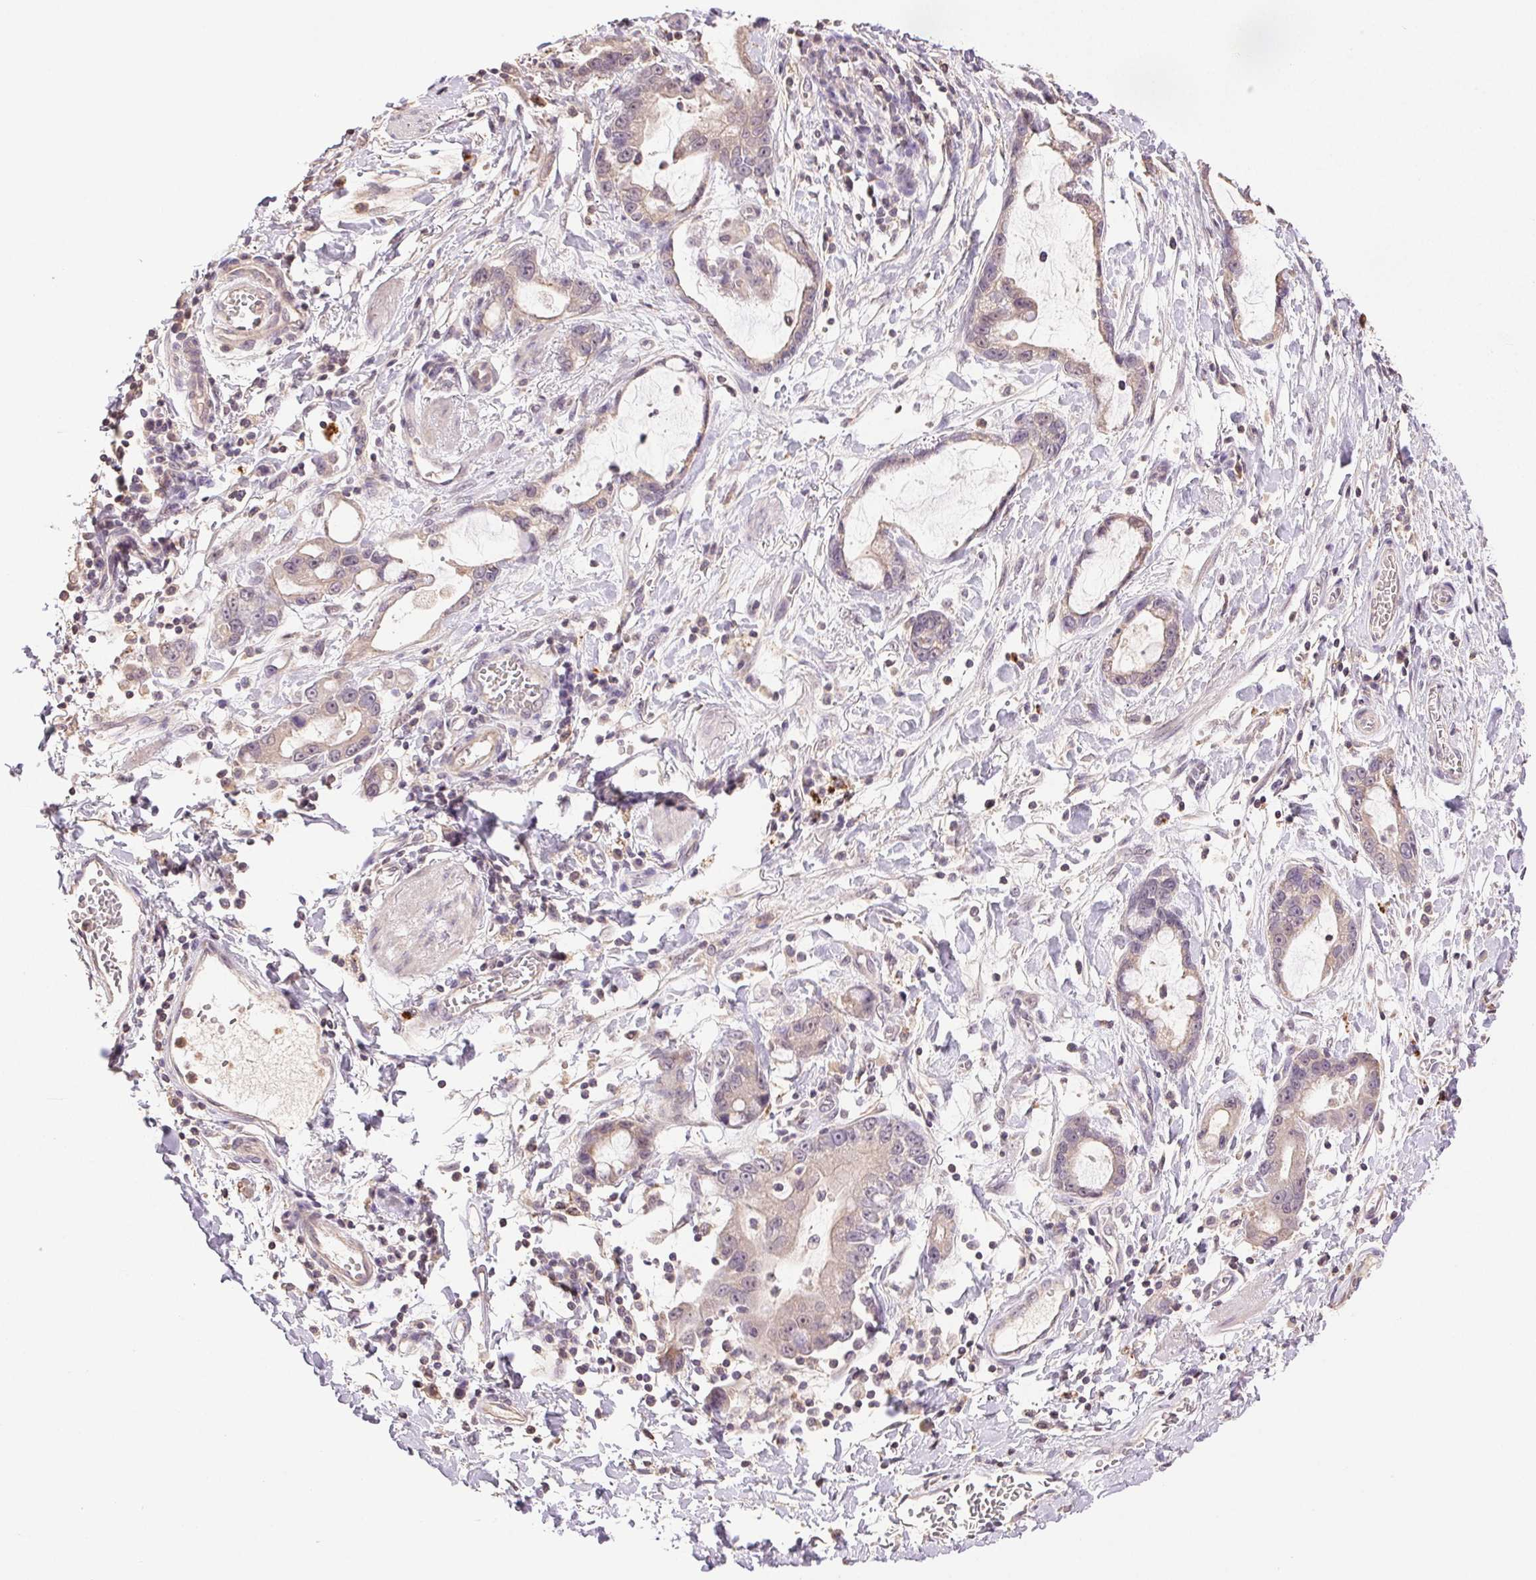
{"staining": {"intensity": "weak", "quantity": "<25%", "location": "cytoplasmic/membranous"}, "tissue": "stomach cancer", "cell_type": "Tumor cells", "image_type": "cancer", "snomed": [{"axis": "morphology", "description": "Adenocarcinoma, NOS"}, {"axis": "topography", "description": "Stomach"}], "caption": "Histopathology image shows no protein staining in tumor cells of stomach adenocarcinoma tissue.", "gene": "TMEM253", "patient": {"sex": "male", "age": 55}}